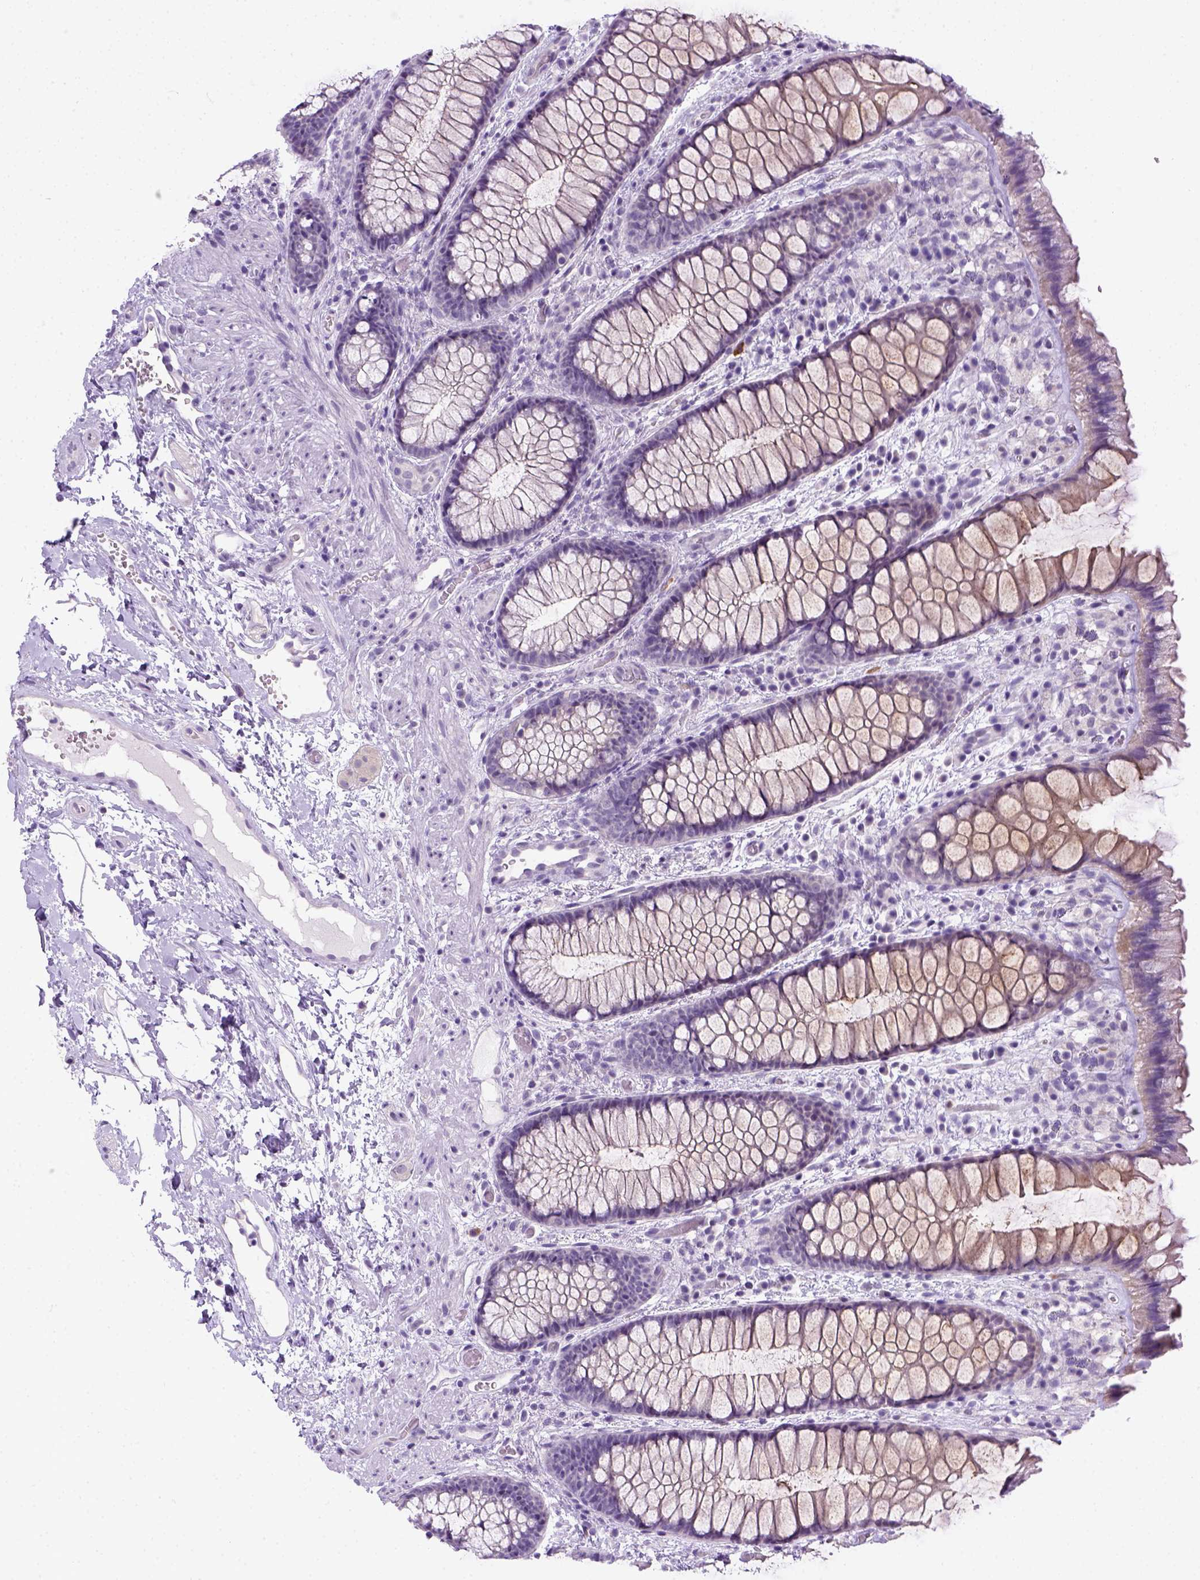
{"staining": {"intensity": "weak", "quantity": "25%-75%", "location": "cytoplasmic/membranous"}, "tissue": "rectum", "cell_type": "Glandular cells", "image_type": "normal", "snomed": [{"axis": "morphology", "description": "Normal tissue, NOS"}, {"axis": "topography", "description": "Rectum"}], "caption": "Rectum stained with DAB (3,3'-diaminobenzidine) immunohistochemistry shows low levels of weak cytoplasmic/membranous expression in about 25%-75% of glandular cells.", "gene": "FAM184B", "patient": {"sex": "female", "age": 62}}